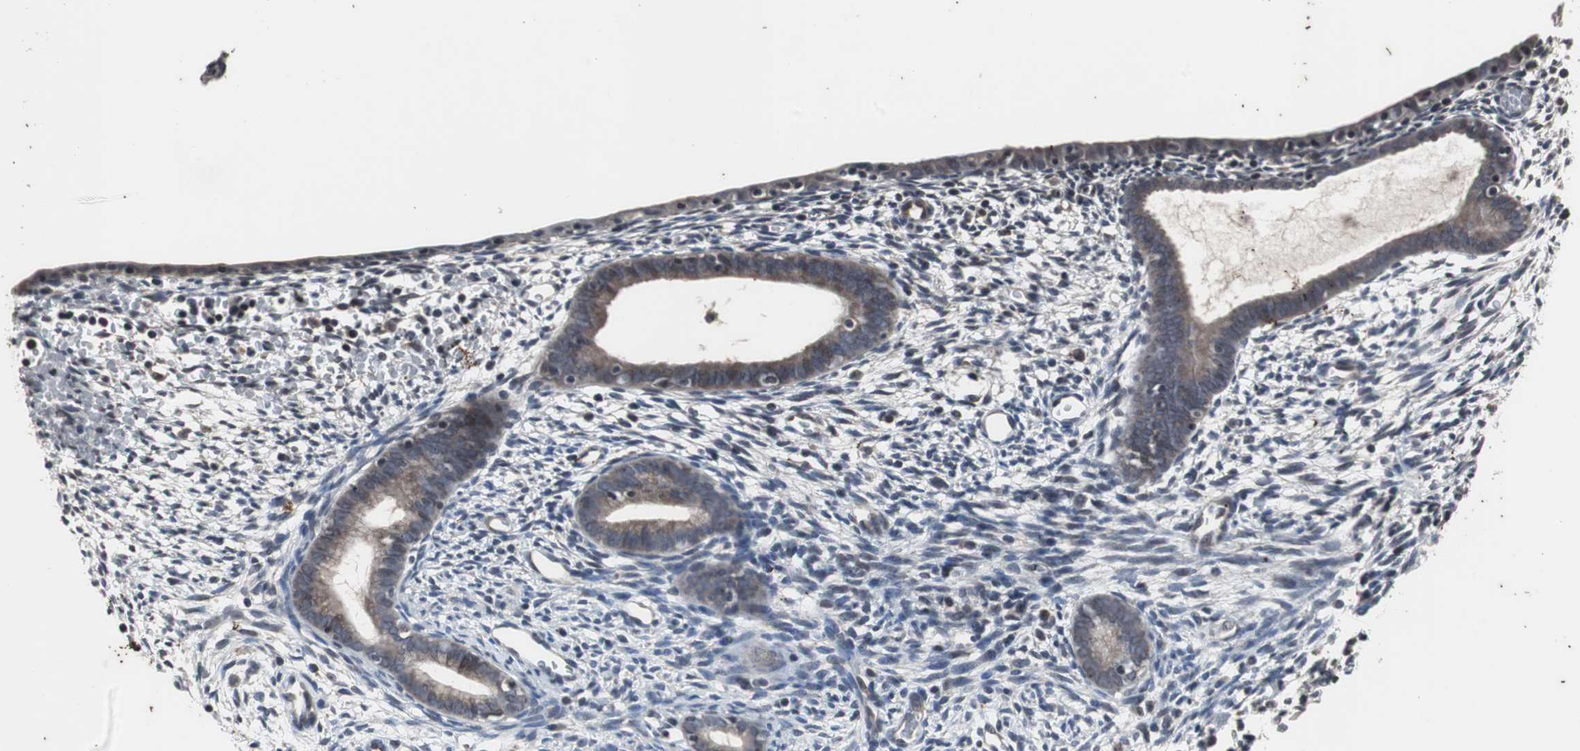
{"staining": {"intensity": "negative", "quantity": "none", "location": "none"}, "tissue": "endometrium", "cell_type": "Cells in endometrial stroma", "image_type": "normal", "snomed": [{"axis": "morphology", "description": "Normal tissue, NOS"}, {"axis": "morphology", "description": "Atrophy, NOS"}, {"axis": "topography", "description": "Uterus"}, {"axis": "topography", "description": "Endometrium"}], "caption": "Human endometrium stained for a protein using immunohistochemistry (IHC) reveals no staining in cells in endometrial stroma.", "gene": "CRADD", "patient": {"sex": "female", "age": 68}}